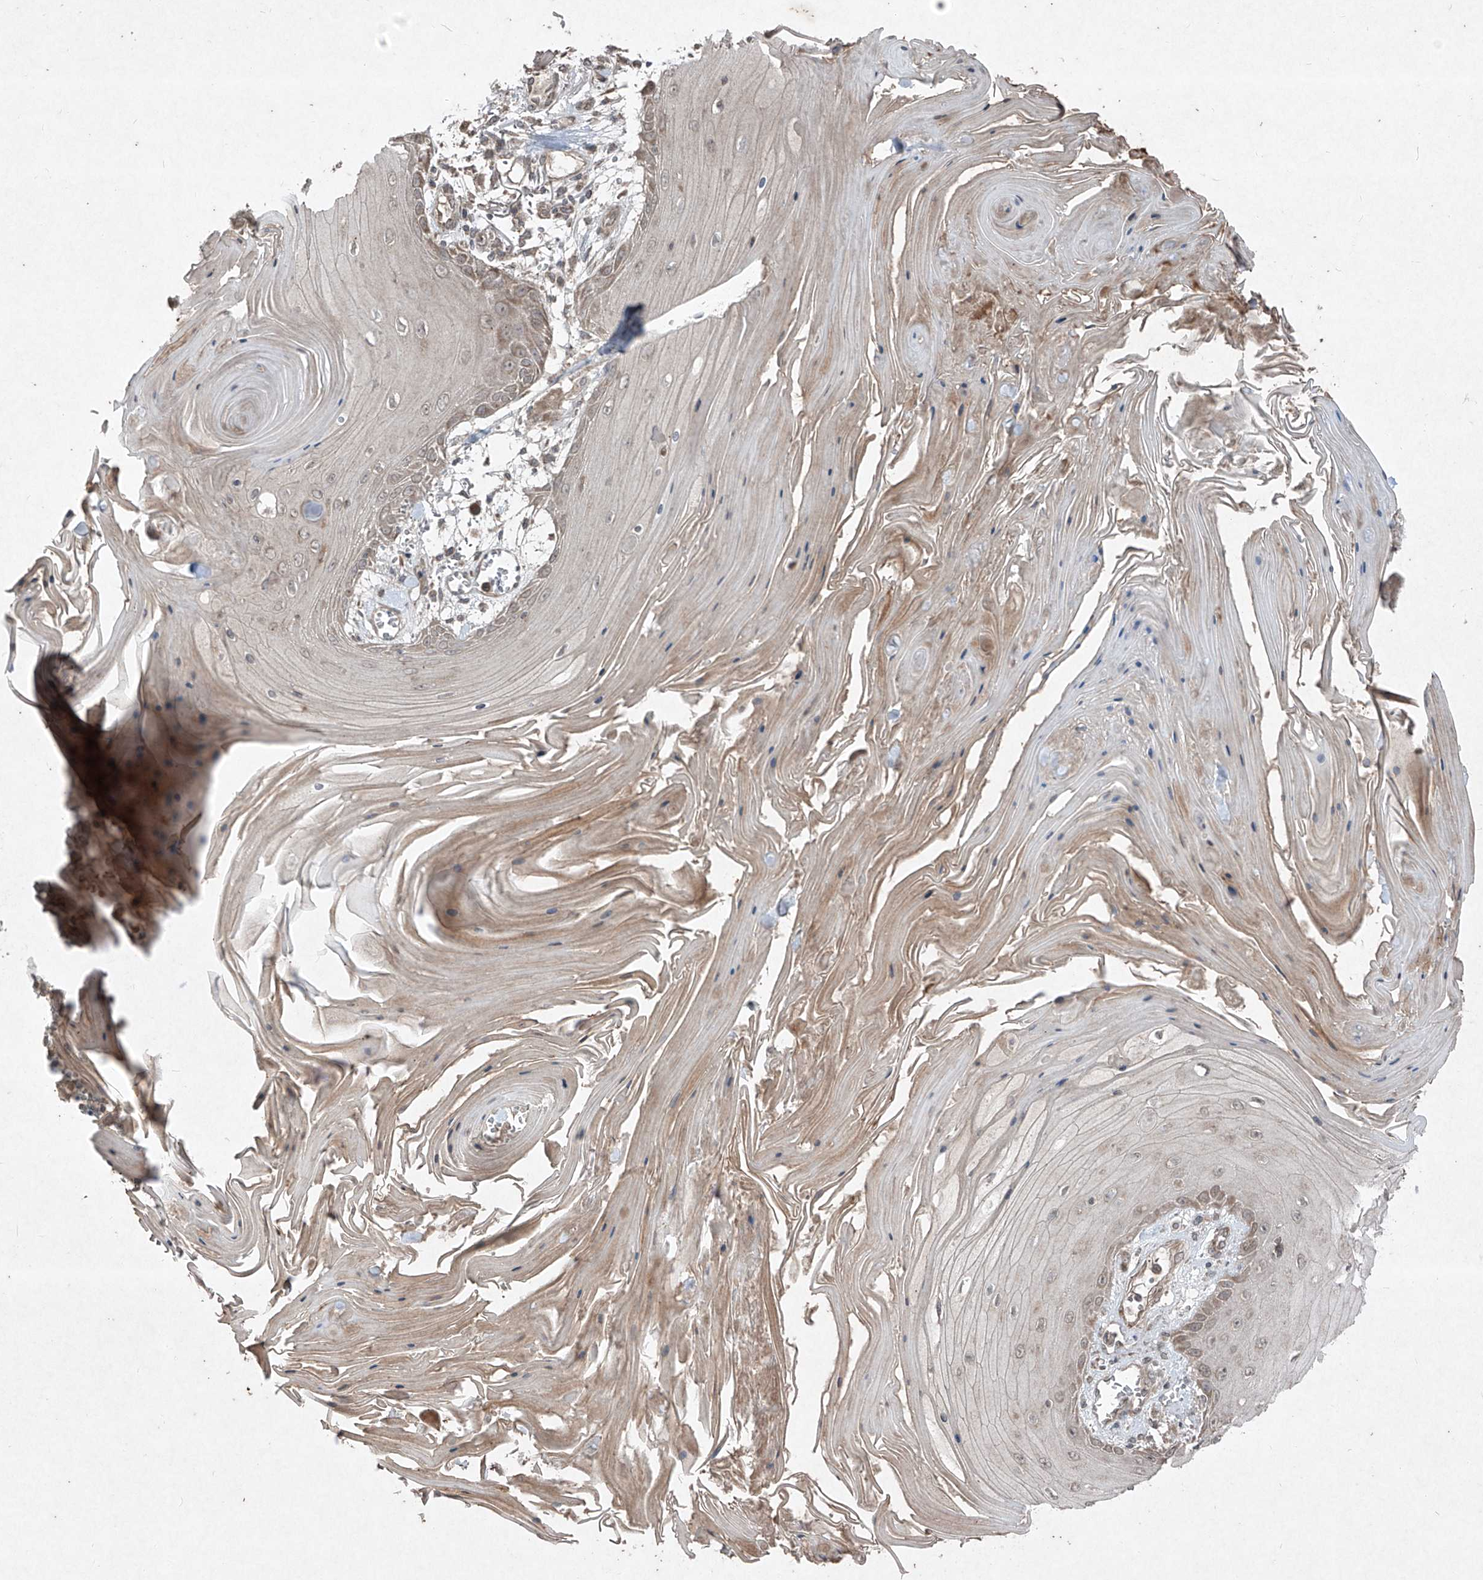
{"staining": {"intensity": "moderate", "quantity": "<25%", "location": "cytoplasmic/membranous"}, "tissue": "skin cancer", "cell_type": "Tumor cells", "image_type": "cancer", "snomed": [{"axis": "morphology", "description": "Squamous cell carcinoma, NOS"}, {"axis": "topography", "description": "Skin"}], "caption": "An IHC histopathology image of neoplastic tissue is shown. Protein staining in brown labels moderate cytoplasmic/membranous positivity in skin cancer (squamous cell carcinoma) within tumor cells. (brown staining indicates protein expression, while blue staining denotes nuclei).", "gene": "ABCD3", "patient": {"sex": "male", "age": 74}}